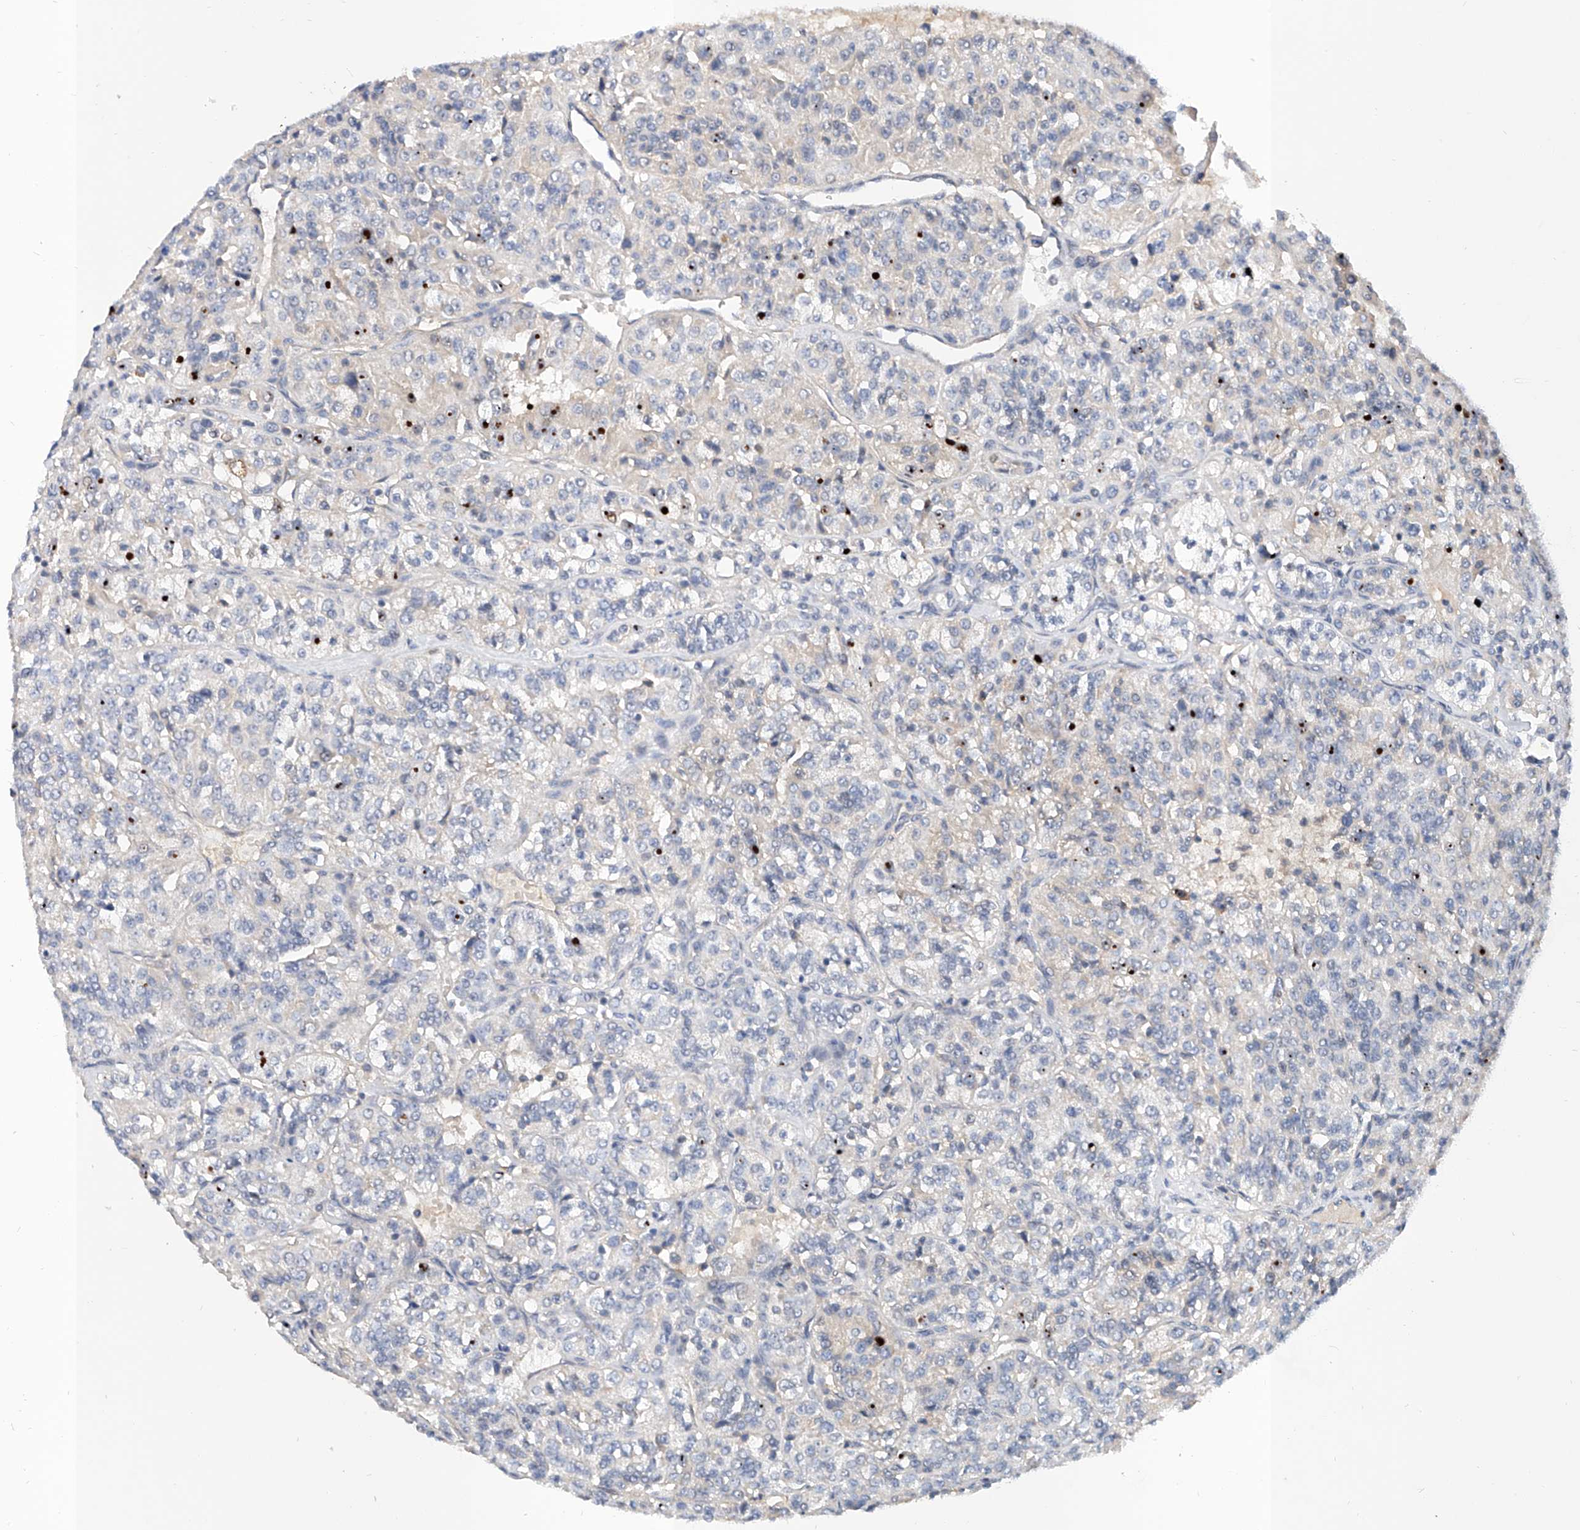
{"staining": {"intensity": "negative", "quantity": "none", "location": "none"}, "tissue": "renal cancer", "cell_type": "Tumor cells", "image_type": "cancer", "snomed": [{"axis": "morphology", "description": "Adenocarcinoma, NOS"}, {"axis": "topography", "description": "Kidney"}], "caption": "The immunohistochemistry histopathology image has no significant positivity in tumor cells of renal adenocarcinoma tissue. The staining was performed using DAB (3,3'-diaminobenzidine) to visualize the protein expression in brown, while the nuclei were stained in blue with hematoxylin (Magnification: 20x).", "gene": "CARMIL3", "patient": {"sex": "female", "age": 63}}